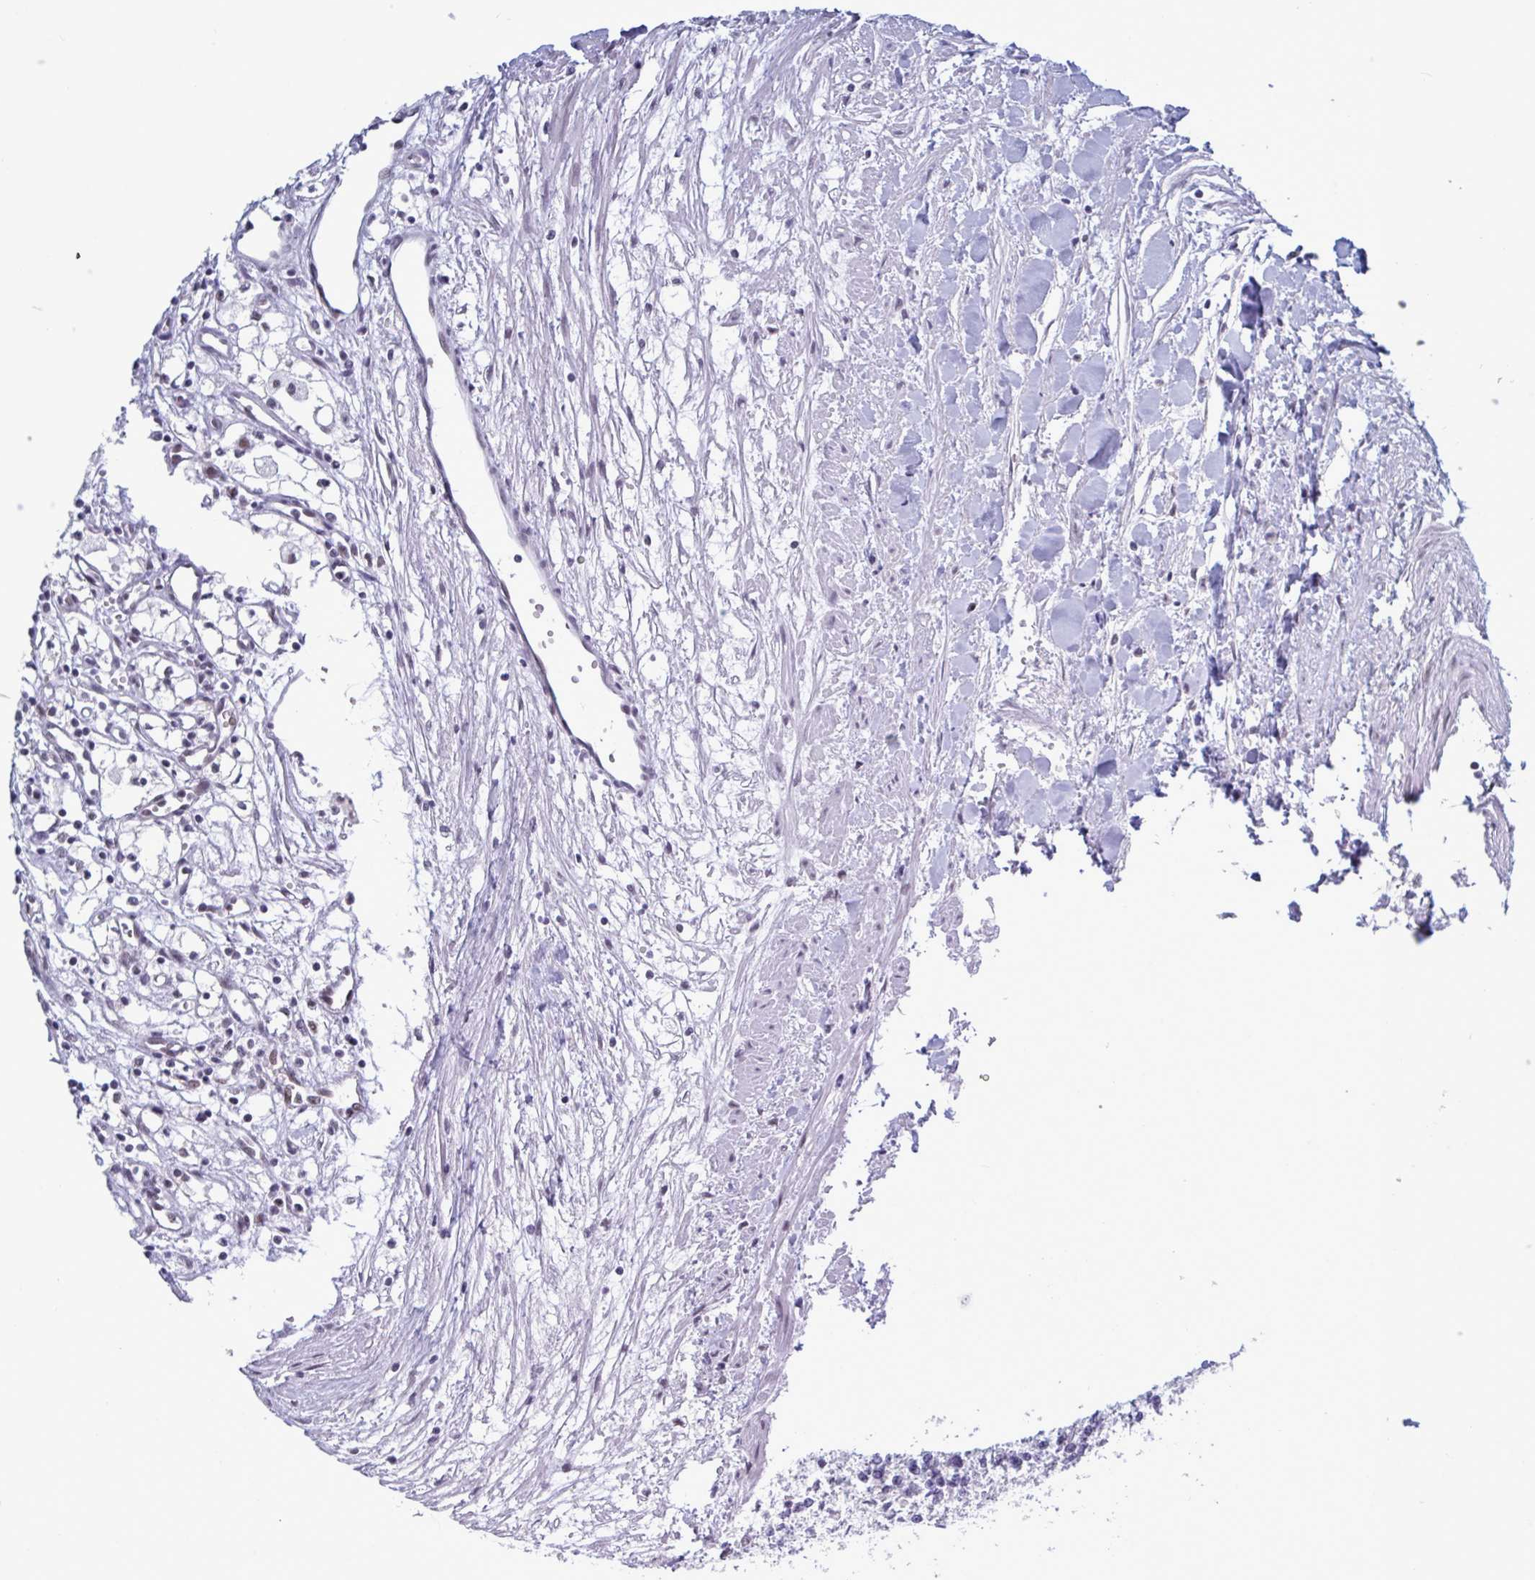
{"staining": {"intensity": "negative", "quantity": "none", "location": "none"}, "tissue": "renal cancer", "cell_type": "Tumor cells", "image_type": "cancer", "snomed": [{"axis": "morphology", "description": "Adenocarcinoma, NOS"}, {"axis": "topography", "description": "Kidney"}], "caption": "There is no significant expression in tumor cells of renal adenocarcinoma.", "gene": "PPP1R10", "patient": {"sex": "male", "age": 59}}